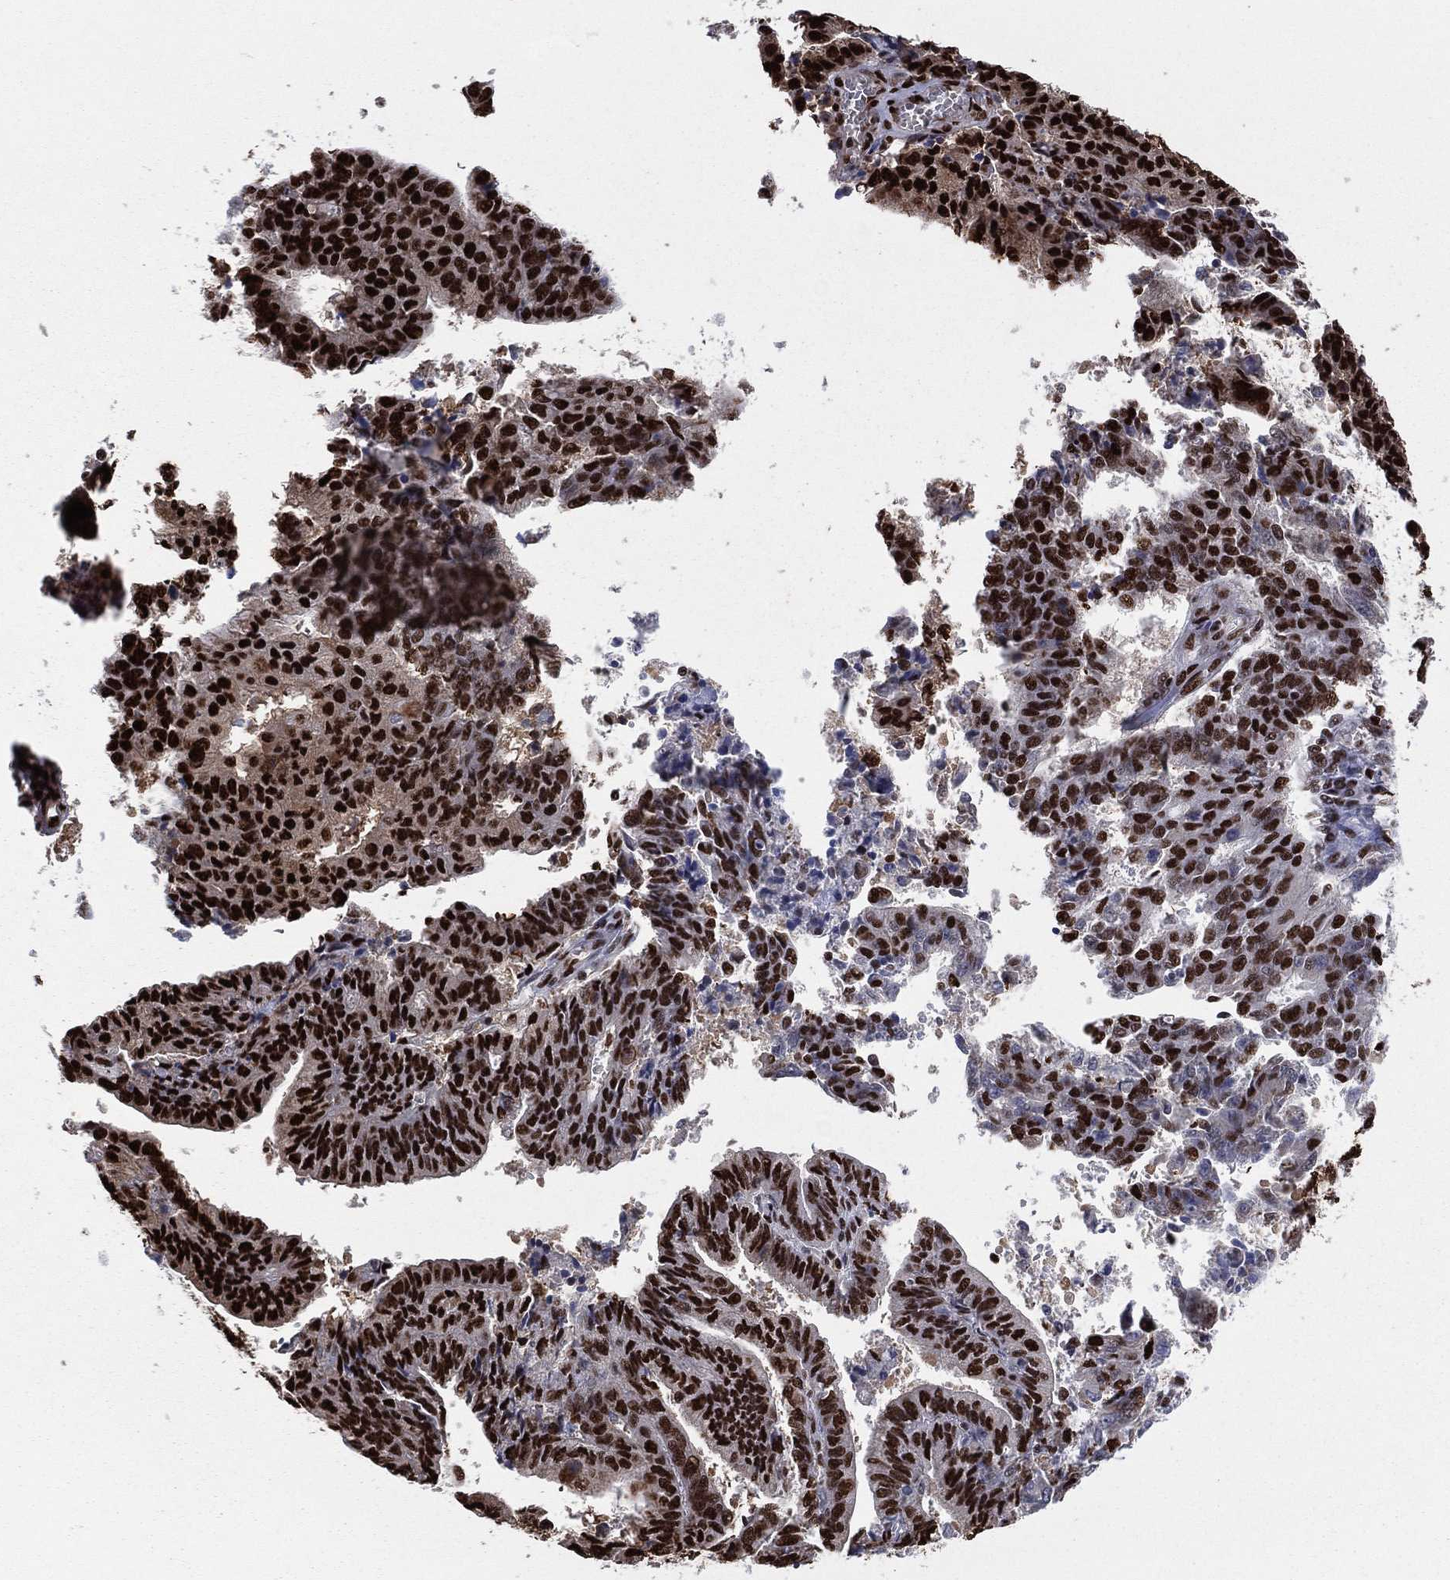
{"staining": {"intensity": "strong", "quantity": "25%-75%", "location": "nuclear"}, "tissue": "endometrial cancer", "cell_type": "Tumor cells", "image_type": "cancer", "snomed": [{"axis": "morphology", "description": "Adenocarcinoma, NOS"}, {"axis": "topography", "description": "Endometrium"}], "caption": "Tumor cells exhibit high levels of strong nuclear positivity in approximately 25%-75% of cells in human endometrial adenocarcinoma. The protein is shown in brown color, while the nuclei are stained blue.", "gene": "TP53BP1", "patient": {"sex": "female", "age": 82}}